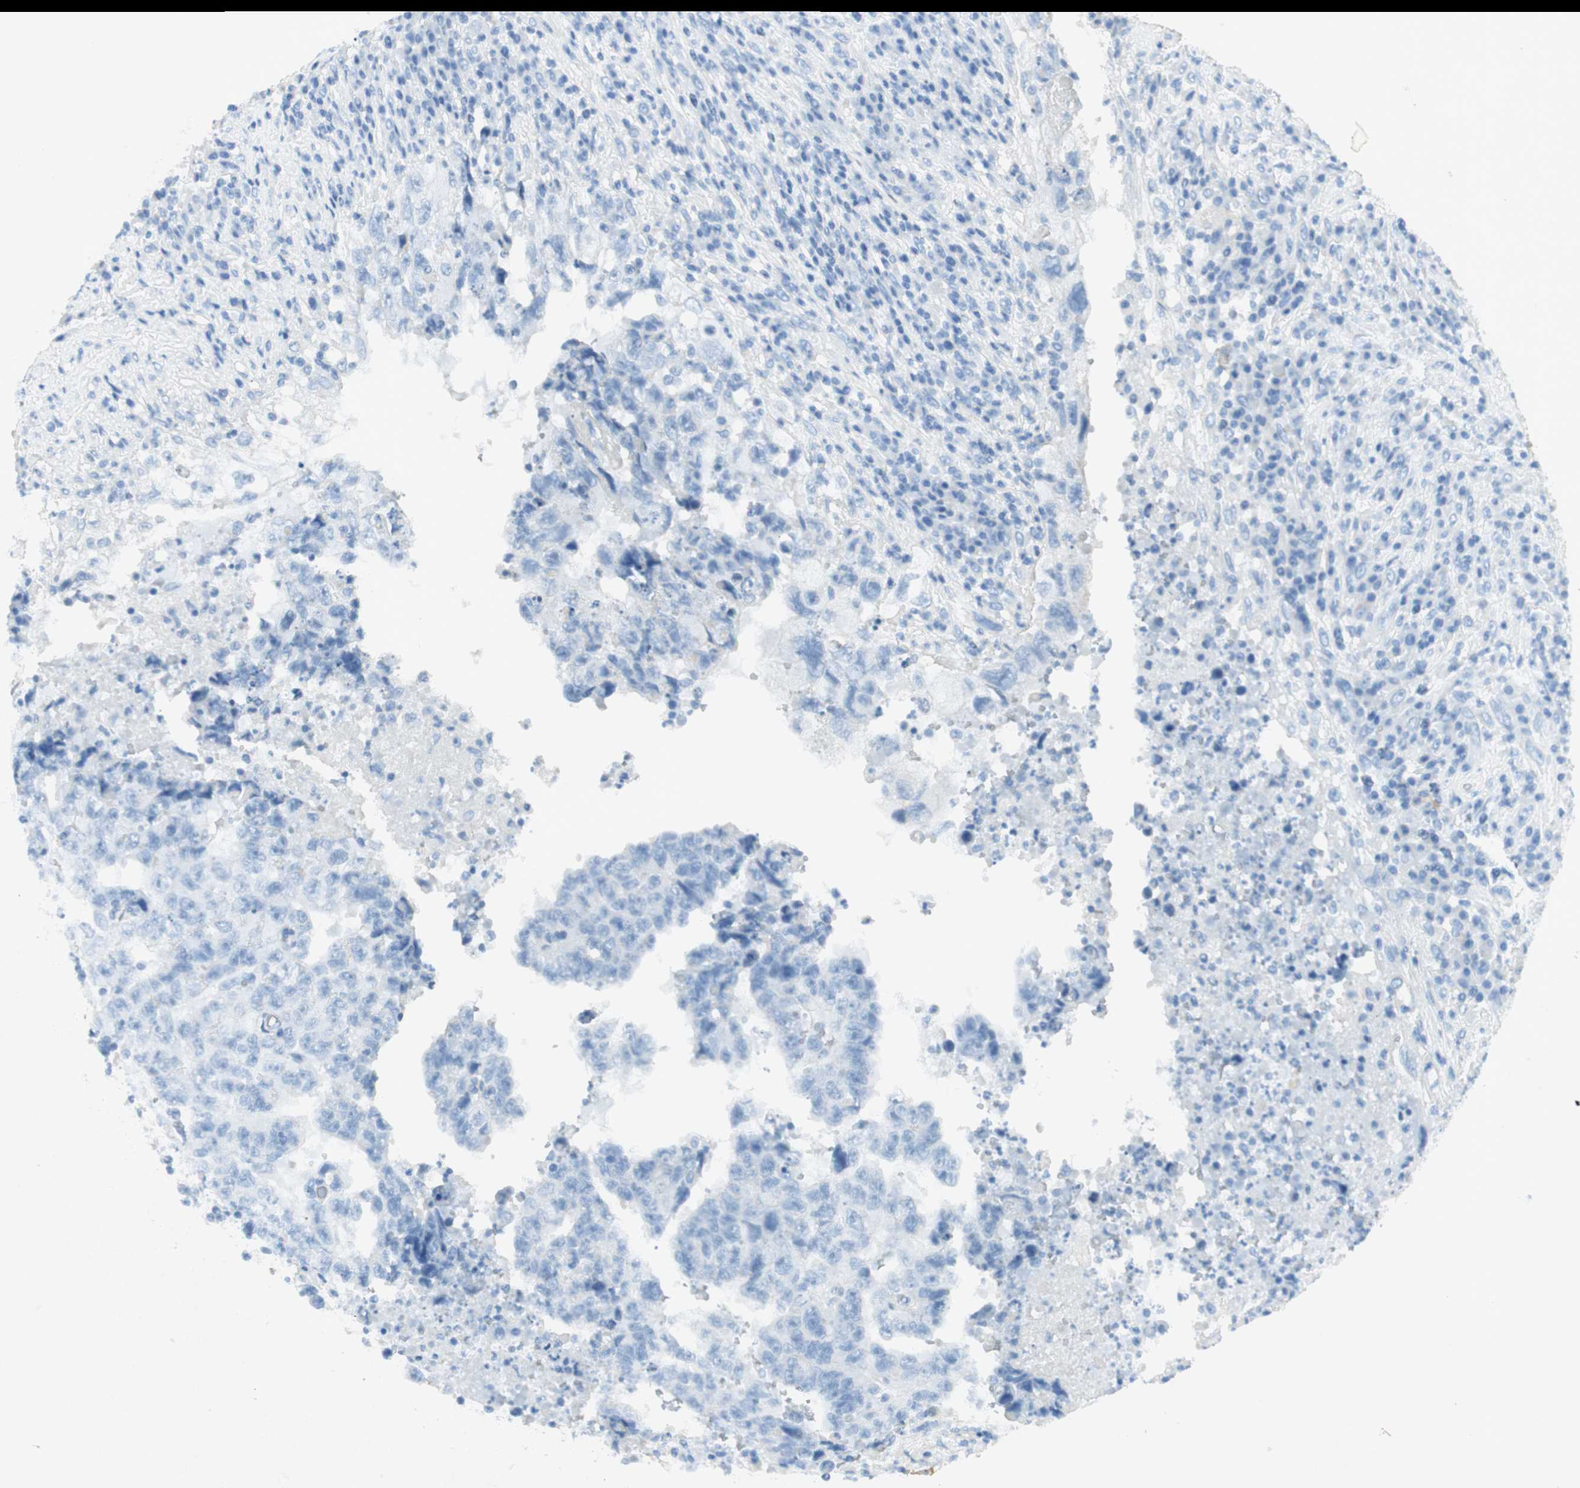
{"staining": {"intensity": "negative", "quantity": "none", "location": "none"}, "tissue": "testis cancer", "cell_type": "Tumor cells", "image_type": "cancer", "snomed": [{"axis": "morphology", "description": "Necrosis, NOS"}, {"axis": "morphology", "description": "Carcinoma, Embryonal, NOS"}, {"axis": "topography", "description": "Testis"}], "caption": "DAB immunohistochemical staining of human testis embryonal carcinoma shows no significant positivity in tumor cells.", "gene": "ITGB4", "patient": {"sex": "male", "age": 19}}